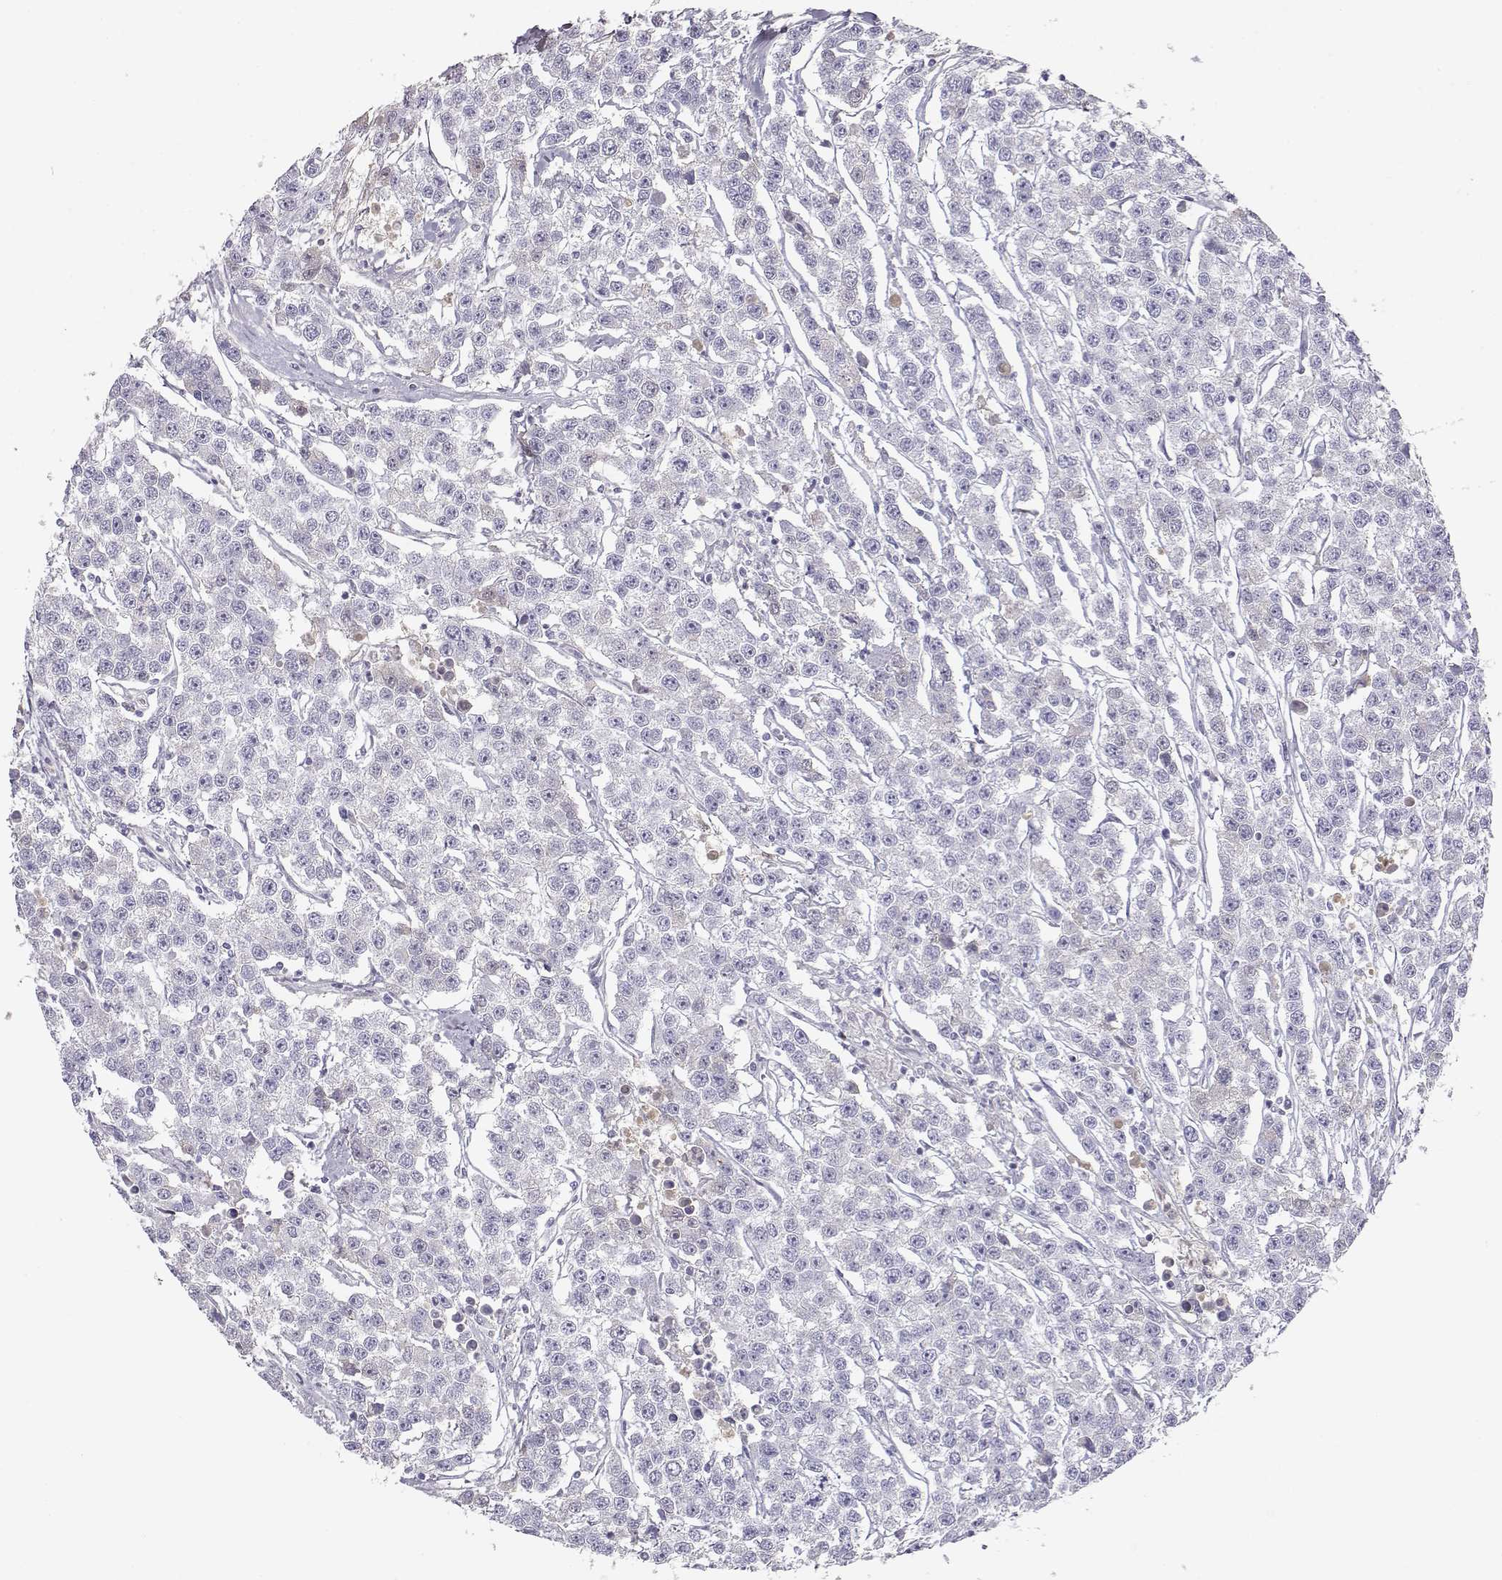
{"staining": {"intensity": "weak", "quantity": "<25%", "location": "cytoplasmic/membranous"}, "tissue": "testis cancer", "cell_type": "Tumor cells", "image_type": "cancer", "snomed": [{"axis": "morphology", "description": "Seminoma, NOS"}, {"axis": "topography", "description": "Testis"}], "caption": "A high-resolution photomicrograph shows immunohistochemistry staining of testis cancer (seminoma), which exhibits no significant staining in tumor cells. Brightfield microscopy of immunohistochemistry stained with DAB (brown) and hematoxylin (blue), captured at high magnification.", "gene": "SLCO6A1", "patient": {"sex": "male", "age": 59}}